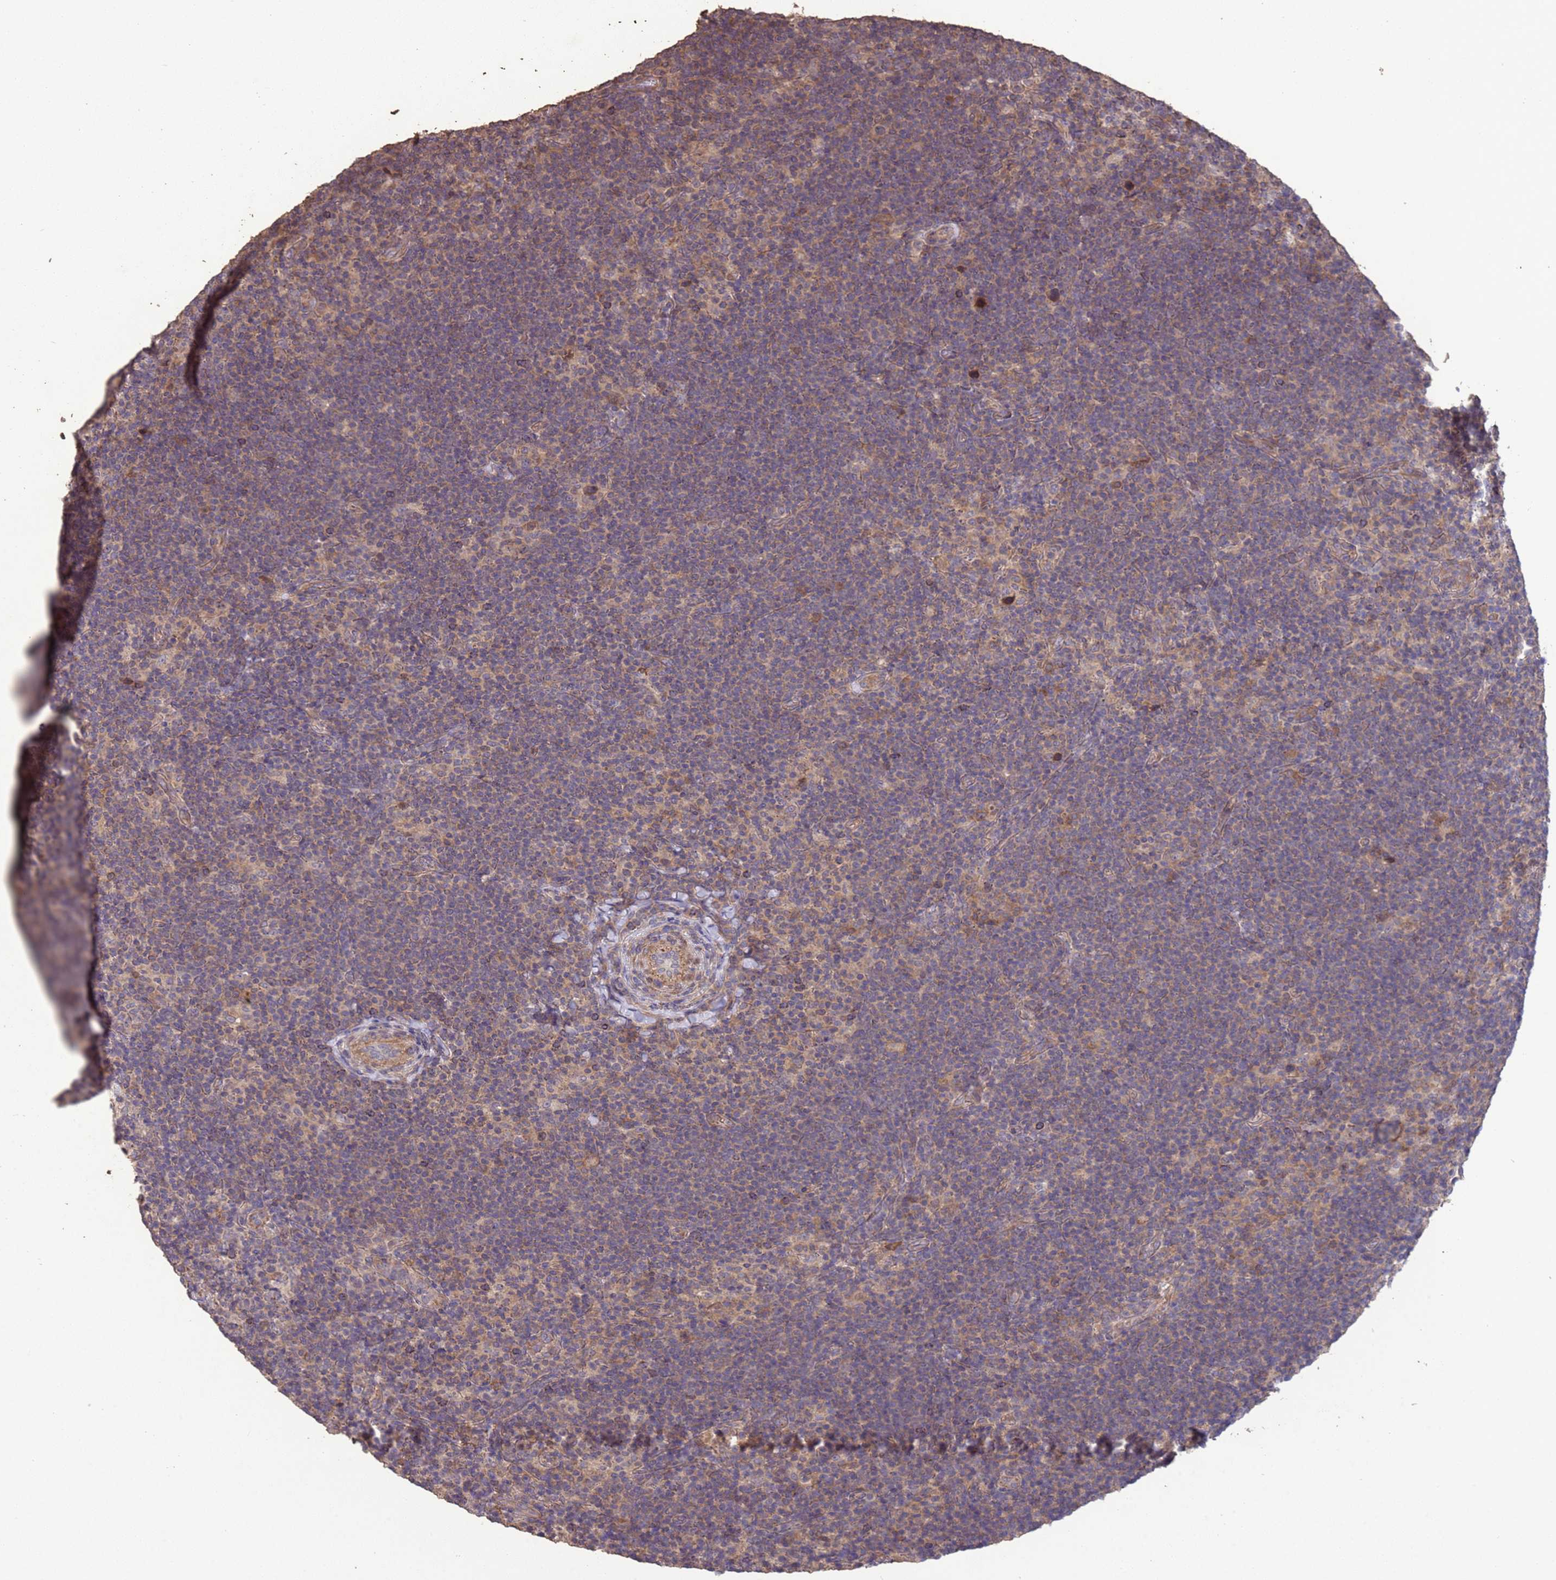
{"staining": {"intensity": "weak", "quantity": "<25%", "location": "cytoplasmic/membranous"}, "tissue": "lymphoma", "cell_type": "Tumor cells", "image_type": "cancer", "snomed": [{"axis": "morphology", "description": "Hodgkin's disease, NOS"}, {"axis": "topography", "description": "Lymph node"}], "caption": "Tumor cells are negative for brown protein staining in lymphoma.", "gene": "SLC9B2", "patient": {"sex": "female", "age": 57}}